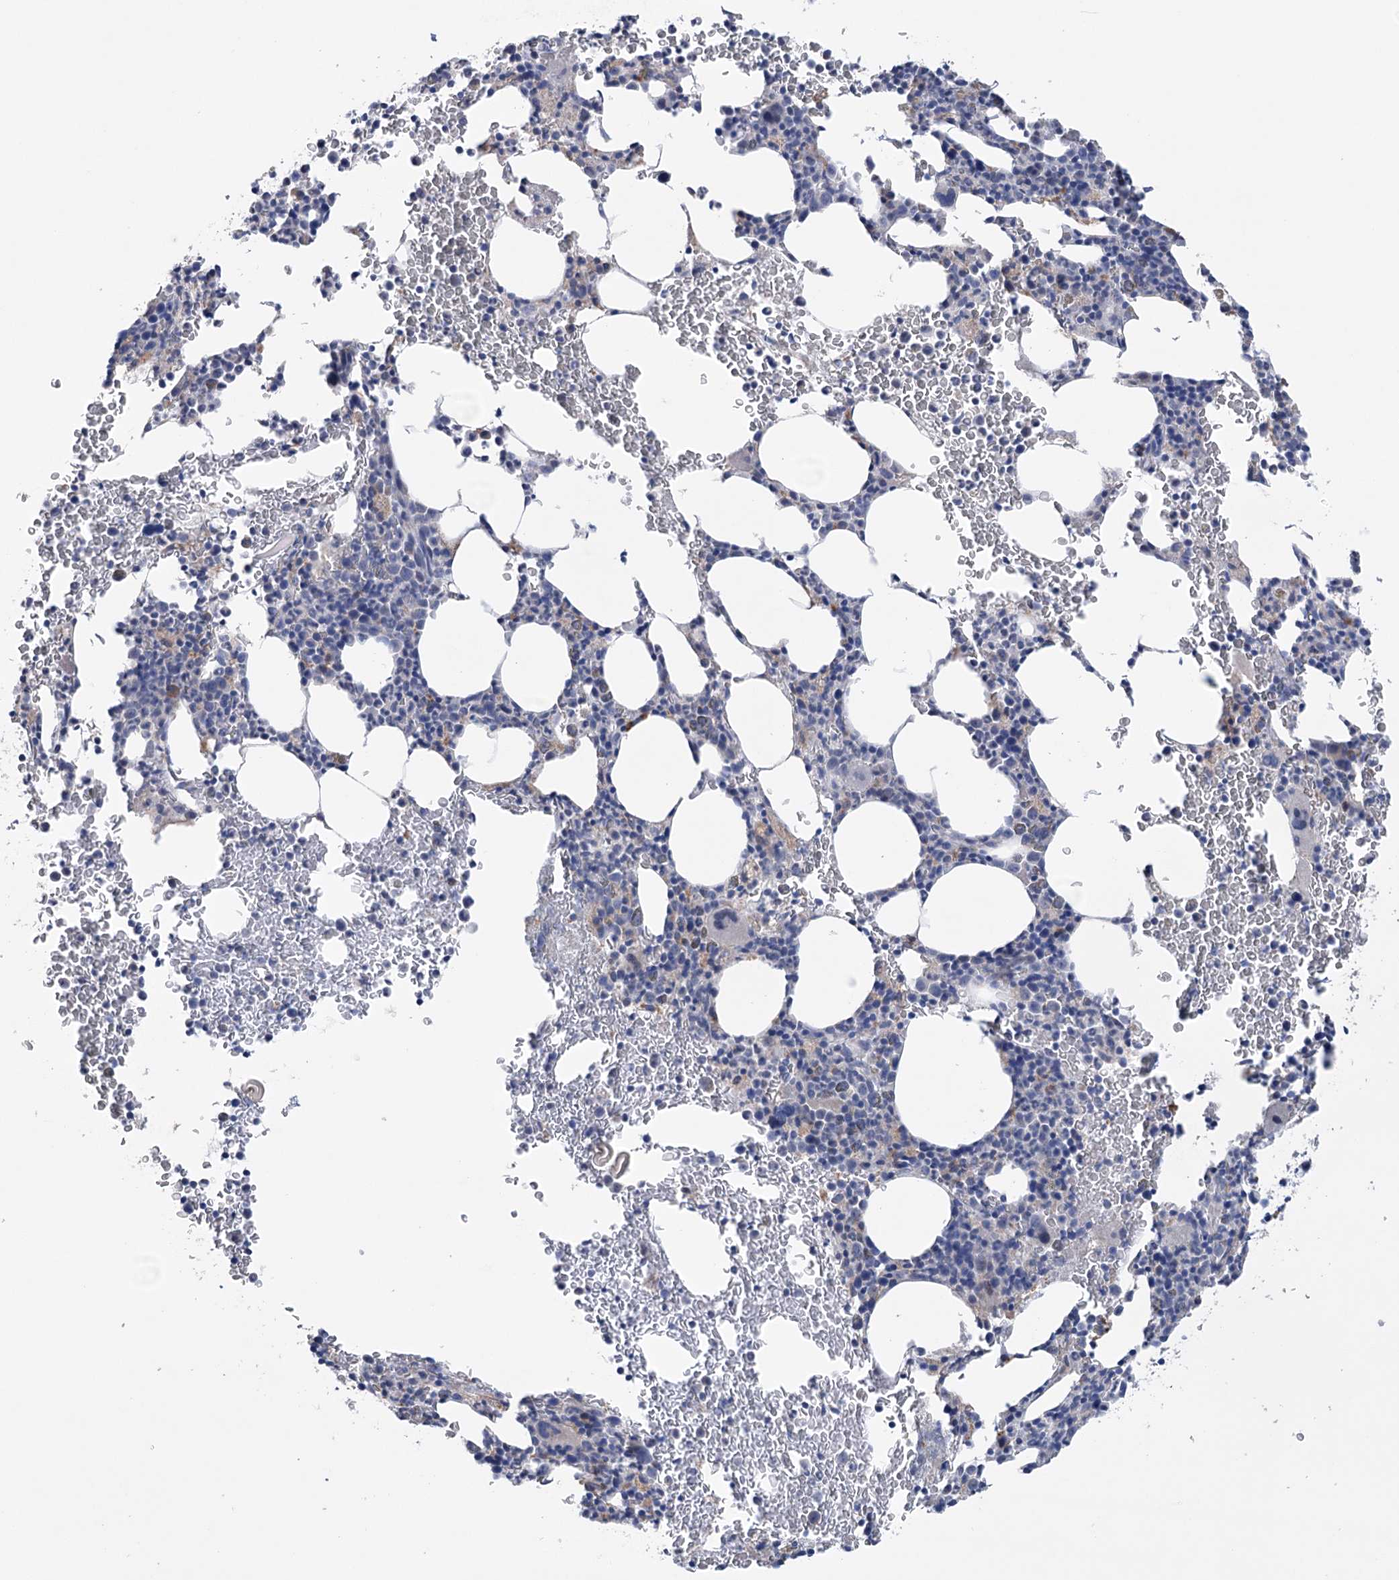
{"staining": {"intensity": "negative", "quantity": "none", "location": "none"}, "tissue": "bone marrow", "cell_type": "Hematopoietic cells", "image_type": "normal", "snomed": [{"axis": "morphology", "description": "Normal tissue, NOS"}, {"axis": "topography", "description": "Bone marrow"}], "caption": "This is a histopathology image of immunohistochemistry staining of benign bone marrow, which shows no staining in hematopoietic cells. (DAB immunohistochemistry (IHC), high magnification).", "gene": "MTCH2", "patient": {"sex": "male", "age": 79}}